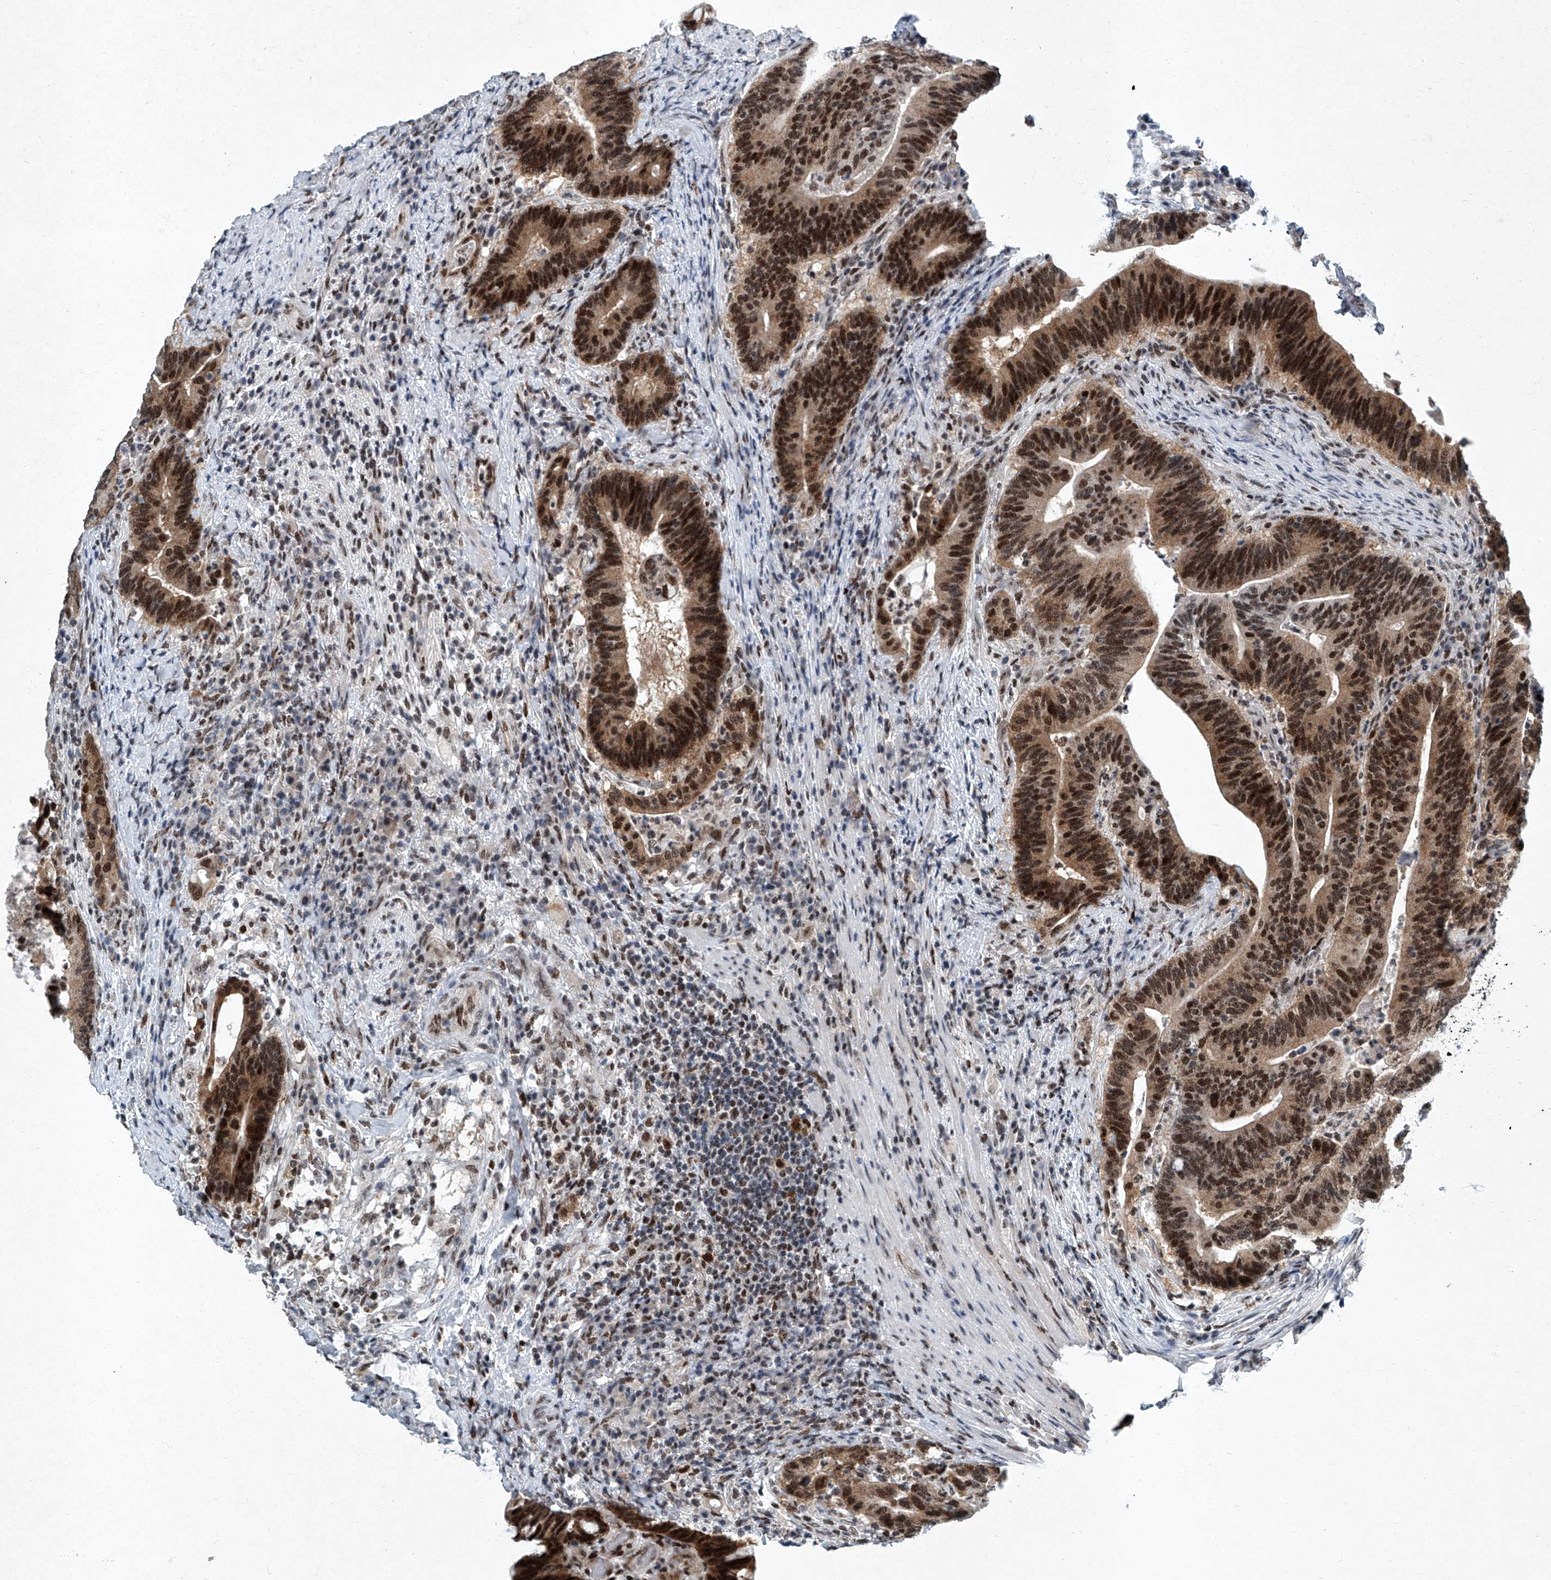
{"staining": {"intensity": "strong", "quantity": ">75%", "location": "nuclear"}, "tissue": "colorectal cancer", "cell_type": "Tumor cells", "image_type": "cancer", "snomed": [{"axis": "morphology", "description": "Adenocarcinoma, NOS"}, {"axis": "topography", "description": "Colon"}], "caption": "Human colorectal cancer (adenocarcinoma) stained with a protein marker displays strong staining in tumor cells.", "gene": "TFDP1", "patient": {"sex": "female", "age": 66}}